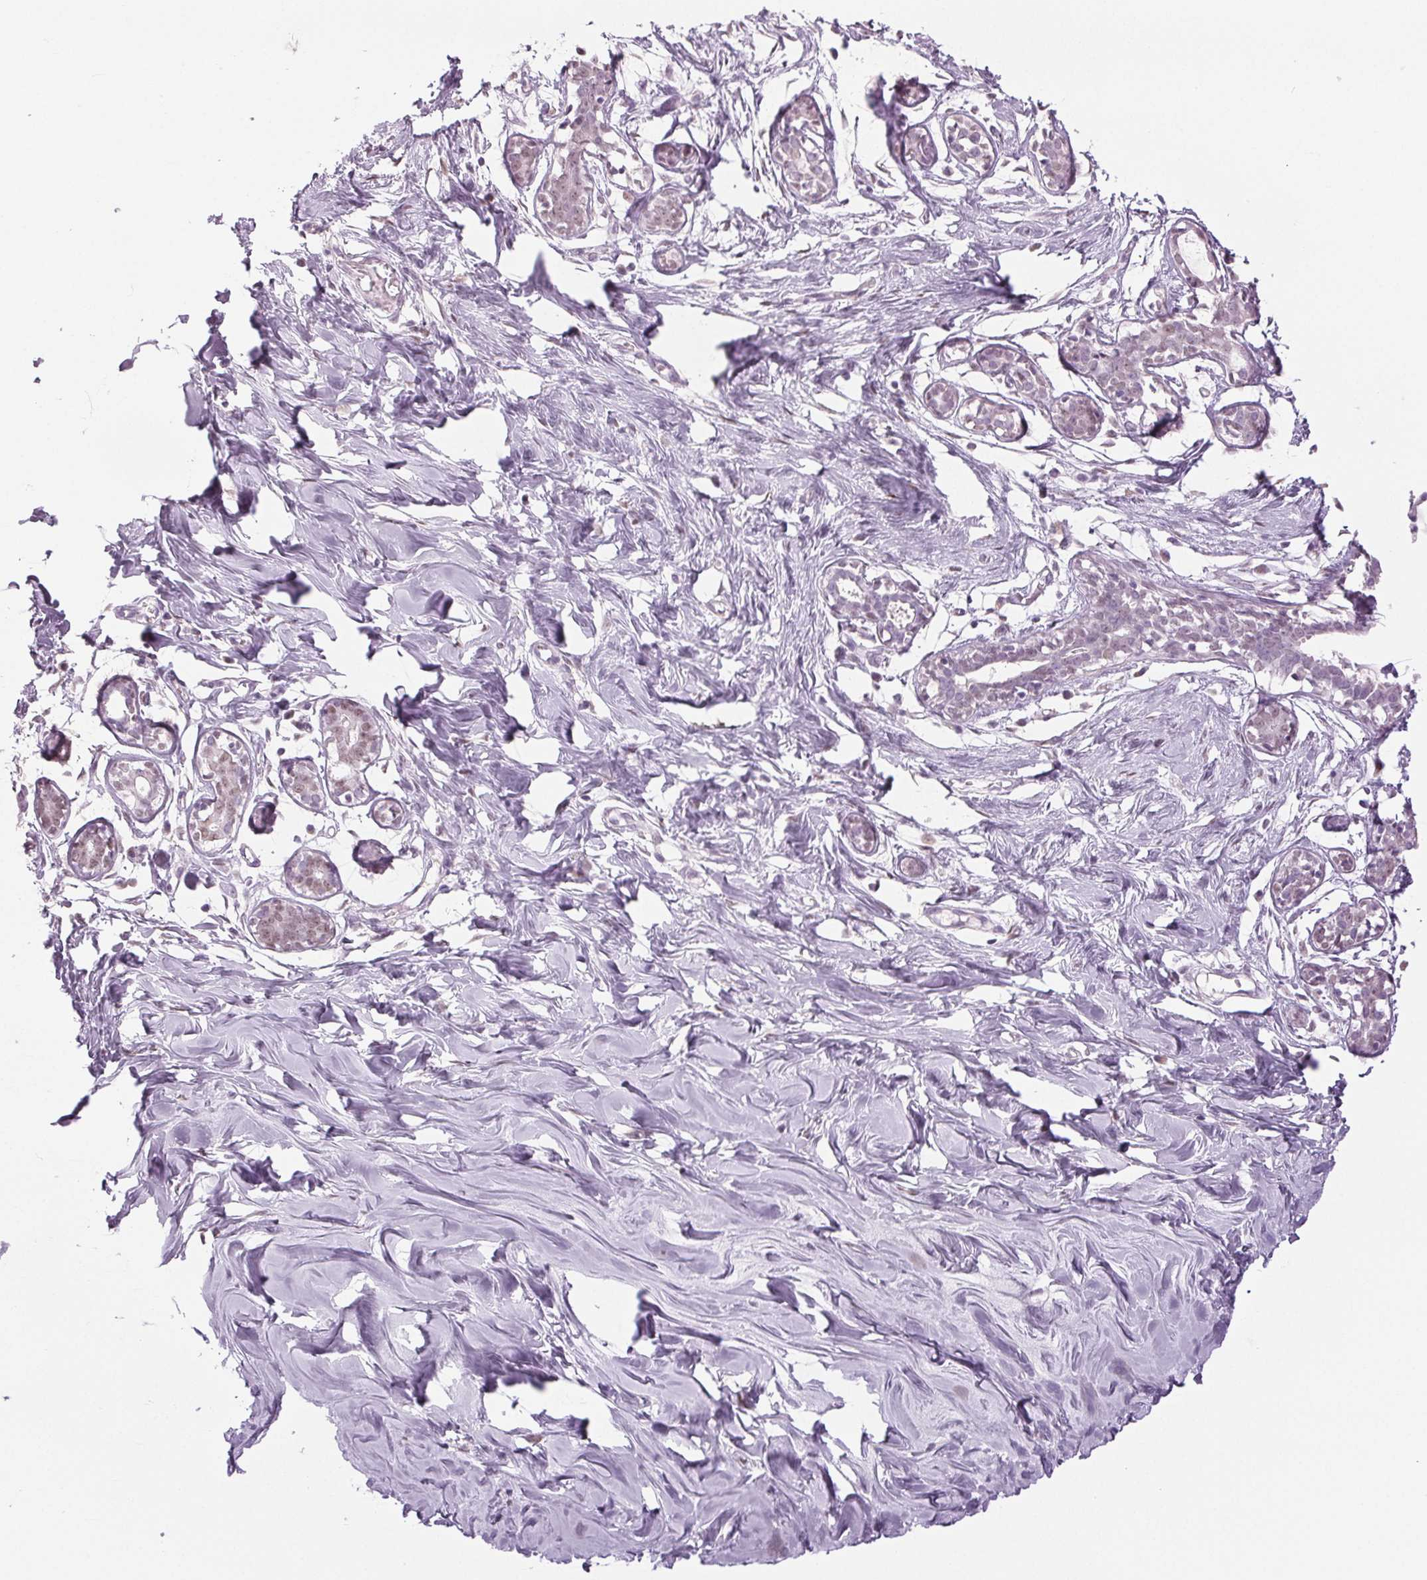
{"staining": {"intensity": "weak", "quantity": "25%-75%", "location": "nuclear"}, "tissue": "breast", "cell_type": "Adipocytes", "image_type": "normal", "snomed": [{"axis": "morphology", "description": "Normal tissue, NOS"}, {"axis": "topography", "description": "Breast"}], "caption": "Protein analysis of benign breast reveals weak nuclear staining in about 25%-75% of adipocytes.", "gene": "DNAJC6", "patient": {"sex": "female", "age": 27}}